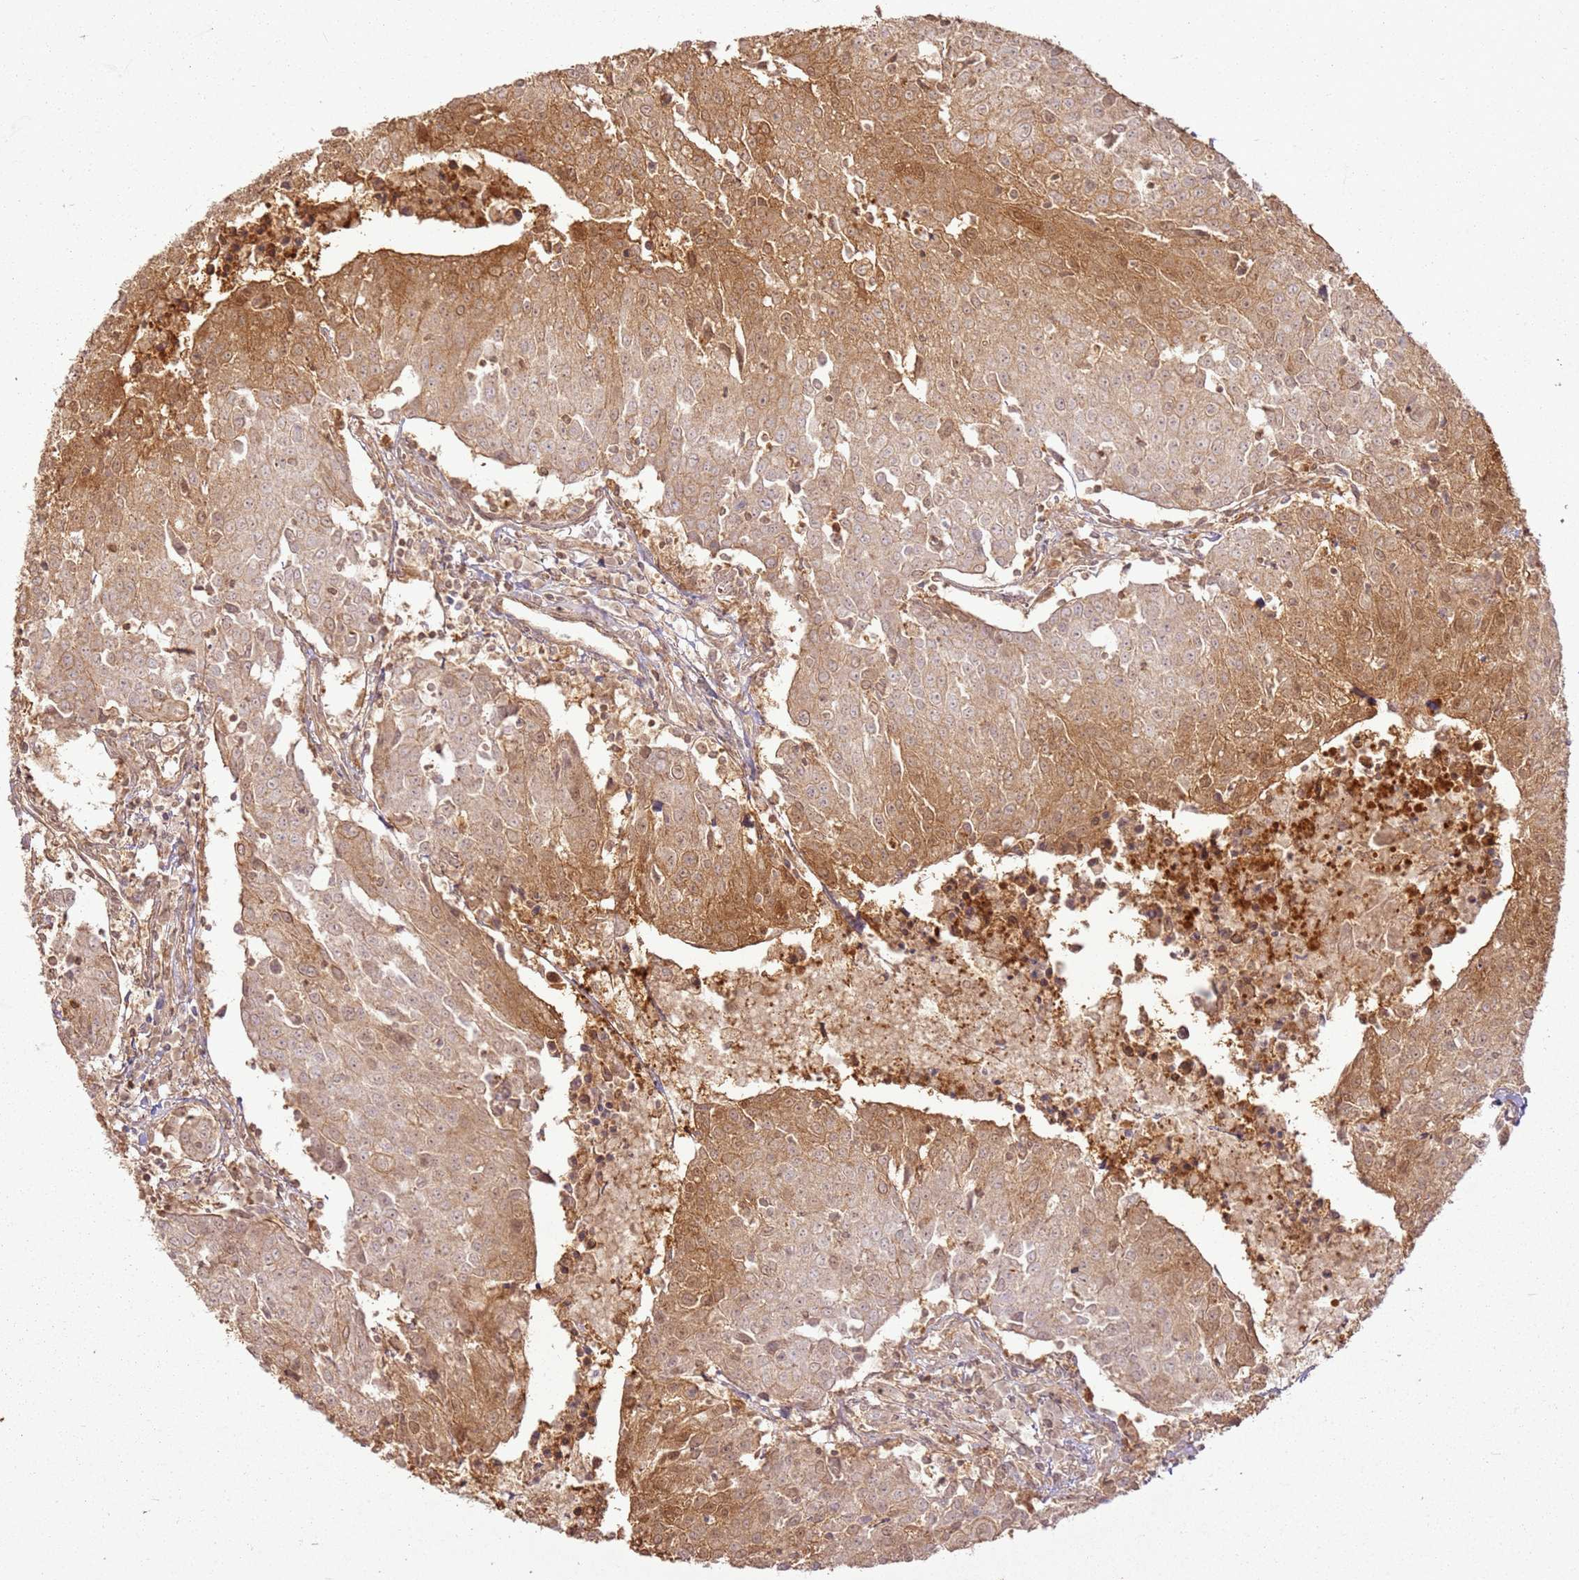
{"staining": {"intensity": "moderate", "quantity": "25%-75%", "location": "cytoplasmic/membranous"}, "tissue": "urothelial cancer", "cell_type": "Tumor cells", "image_type": "cancer", "snomed": [{"axis": "morphology", "description": "Urothelial carcinoma, High grade"}, {"axis": "topography", "description": "Urinary bladder"}], "caption": "IHC photomicrograph of human urothelial cancer stained for a protein (brown), which reveals medium levels of moderate cytoplasmic/membranous positivity in about 25%-75% of tumor cells.", "gene": "ZNF776", "patient": {"sex": "female", "age": 85}}